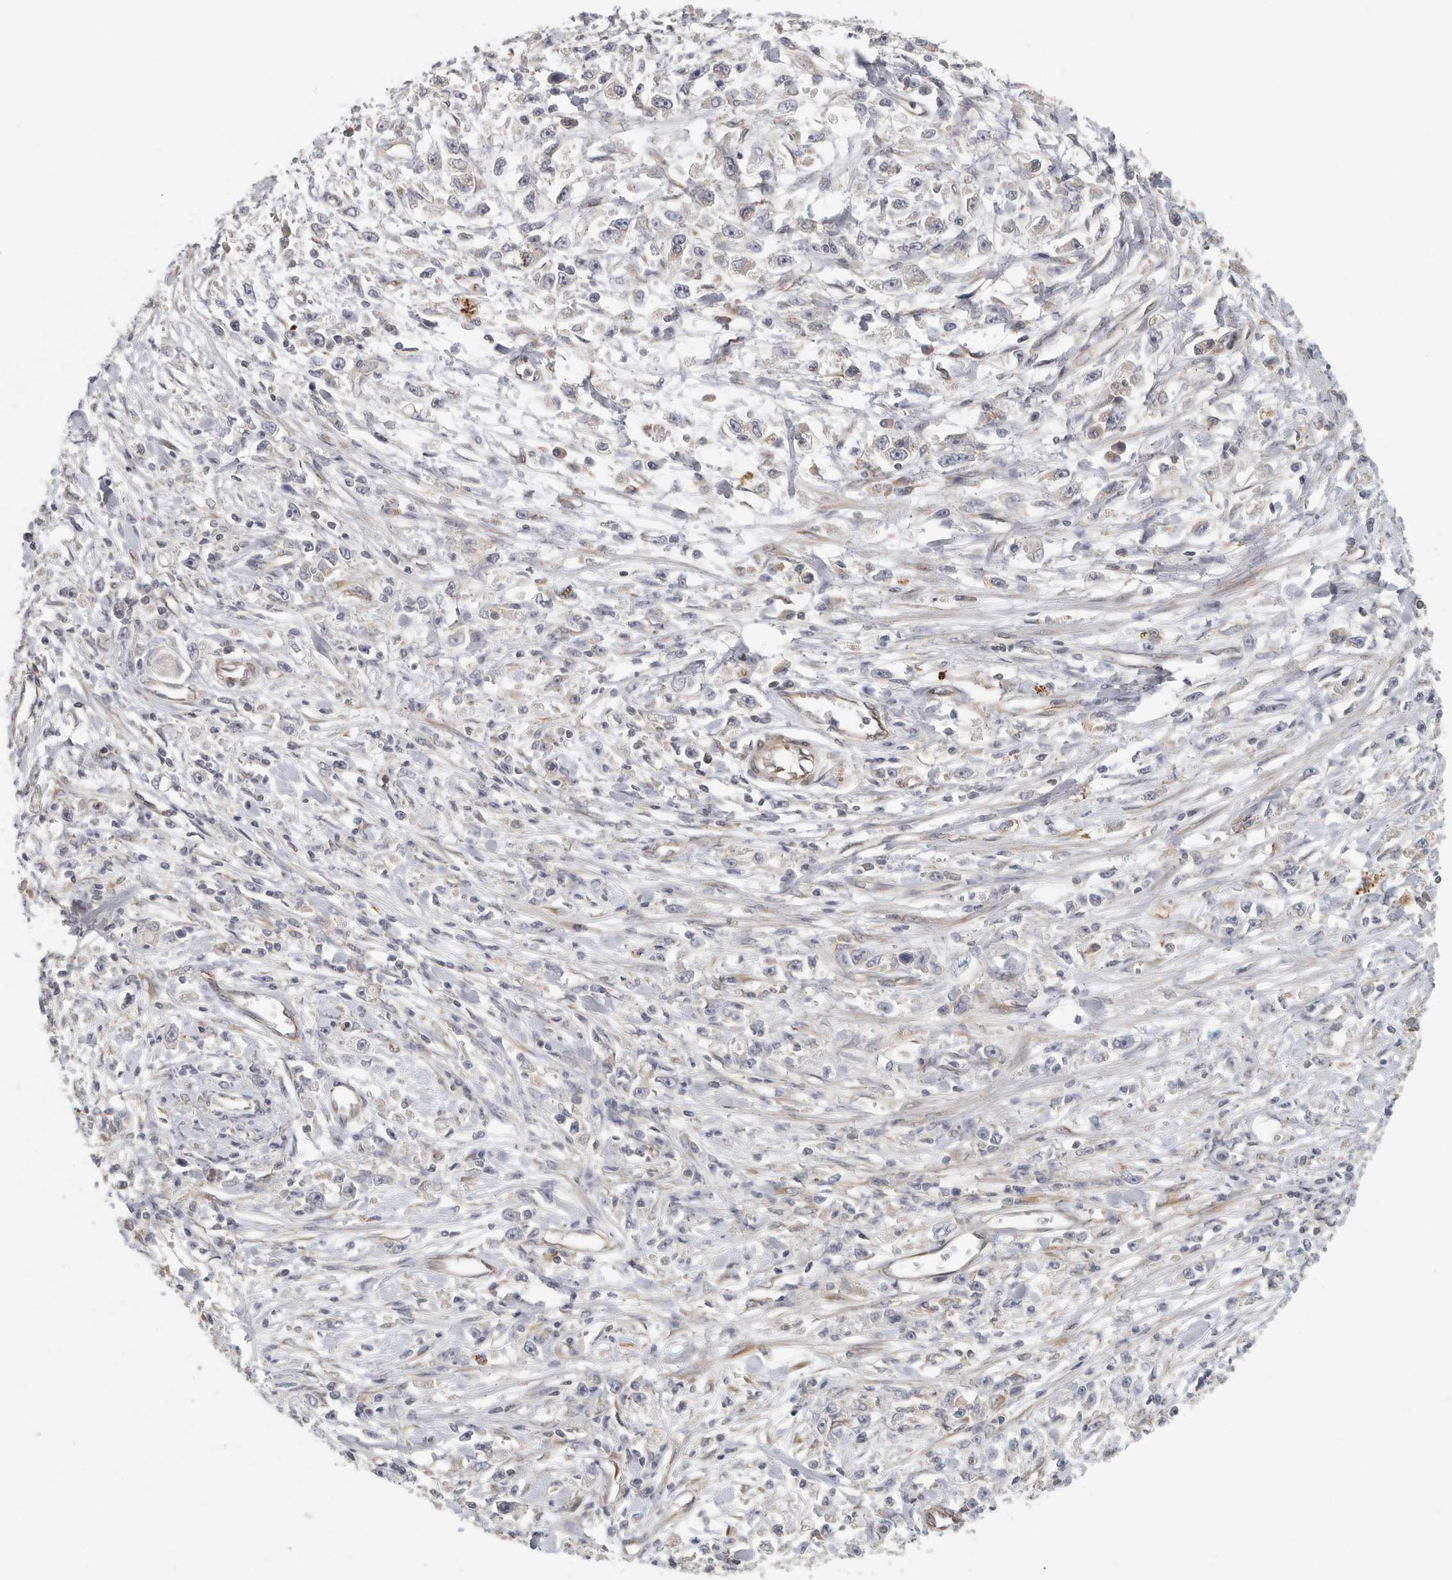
{"staining": {"intensity": "negative", "quantity": "none", "location": "none"}, "tissue": "stomach cancer", "cell_type": "Tumor cells", "image_type": "cancer", "snomed": [{"axis": "morphology", "description": "Adenocarcinoma, NOS"}, {"axis": "topography", "description": "Stomach"}], "caption": "IHC micrograph of neoplastic tissue: stomach adenocarcinoma stained with DAB (3,3'-diaminobenzidine) demonstrates no significant protein staining in tumor cells. Brightfield microscopy of immunohistochemistry stained with DAB (3,3'-diaminobenzidine) (brown) and hematoxylin (blue), captured at high magnification.", "gene": "BCAP29", "patient": {"sex": "female", "age": 59}}